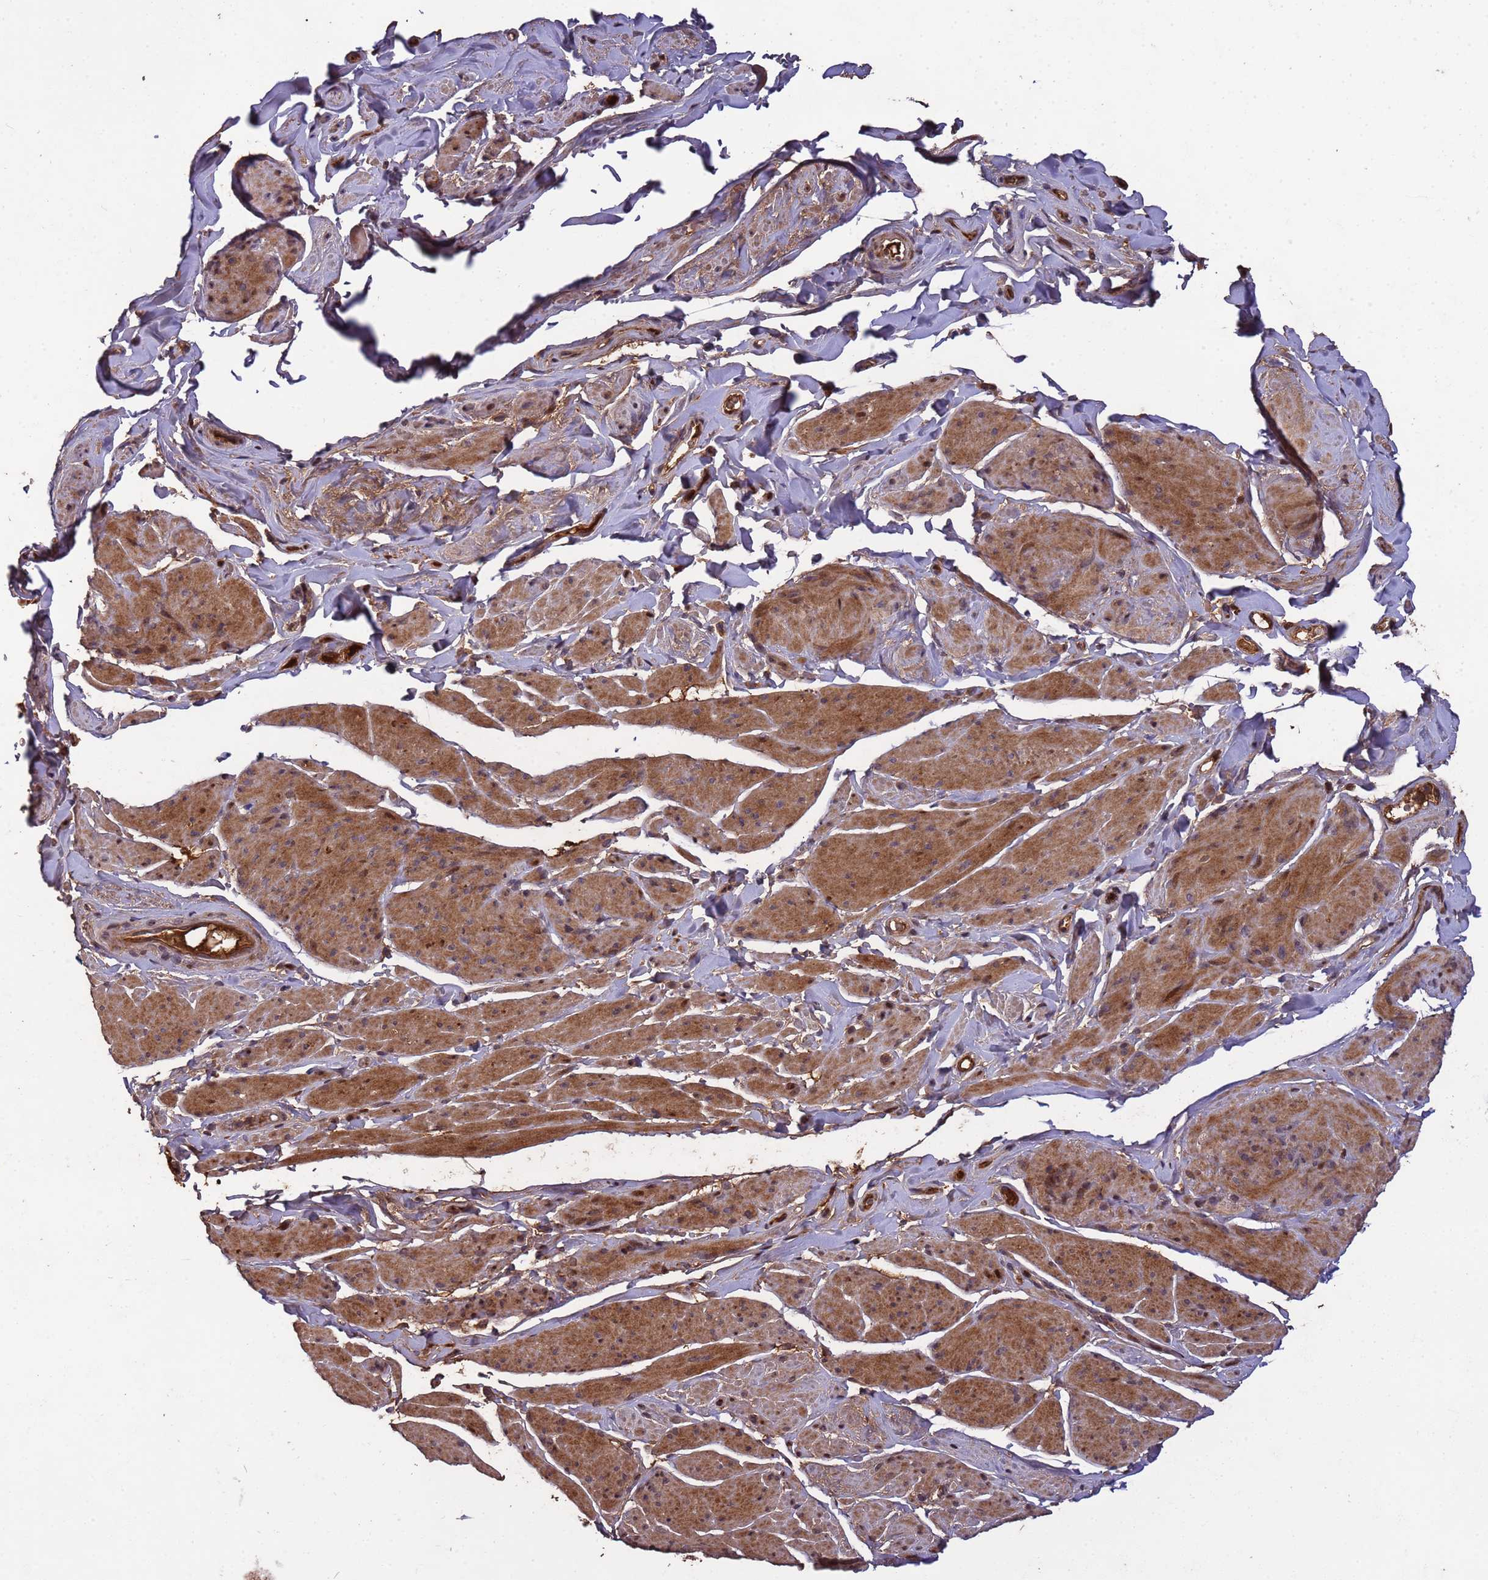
{"staining": {"intensity": "moderate", "quantity": ">75%", "location": "cytoplasmic/membranous,nuclear"}, "tissue": "smooth muscle", "cell_type": "Smooth muscle cells", "image_type": "normal", "snomed": [{"axis": "morphology", "description": "Normal tissue, NOS"}, {"axis": "topography", "description": "Smooth muscle"}, {"axis": "topography", "description": "Peripheral nerve tissue"}], "caption": "Immunohistochemical staining of unremarkable smooth muscle reveals medium levels of moderate cytoplasmic/membranous,nuclear positivity in about >75% of smooth muscle cells. The staining was performed using DAB (3,3'-diaminobenzidine), with brown indicating positive protein expression. Nuclei are stained blue with hematoxylin.", "gene": "CCDC184", "patient": {"sex": "male", "age": 69}}